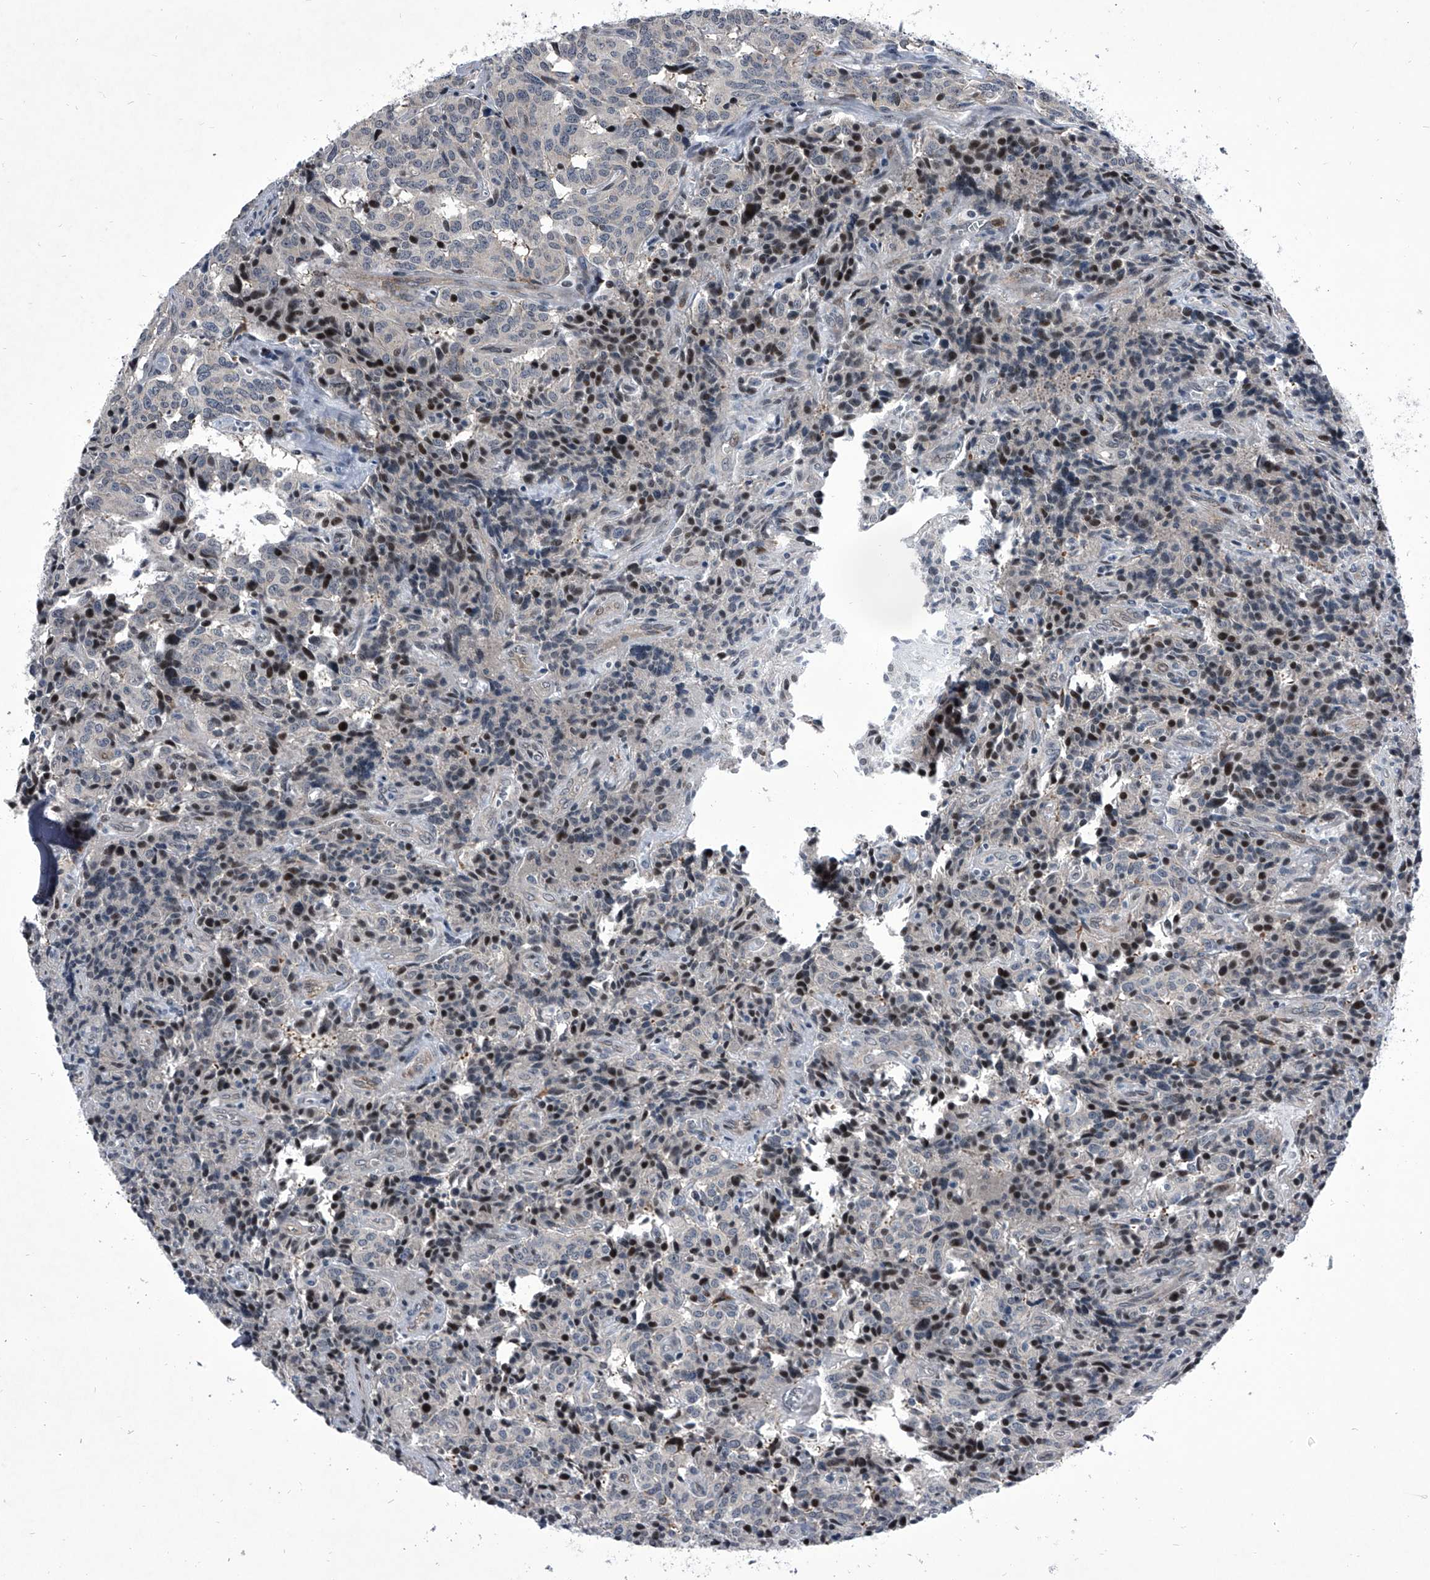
{"staining": {"intensity": "negative", "quantity": "none", "location": "none"}, "tissue": "carcinoid", "cell_type": "Tumor cells", "image_type": "cancer", "snomed": [{"axis": "morphology", "description": "Carcinoid, malignant, NOS"}, {"axis": "topography", "description": "Lung"}], "caption": "Immunohistochemistry (IHC) of carcinoid exhibits no expression in tumor cells.", "gene": "ELK4", "patient": {"sex": "female", "age": 46}}